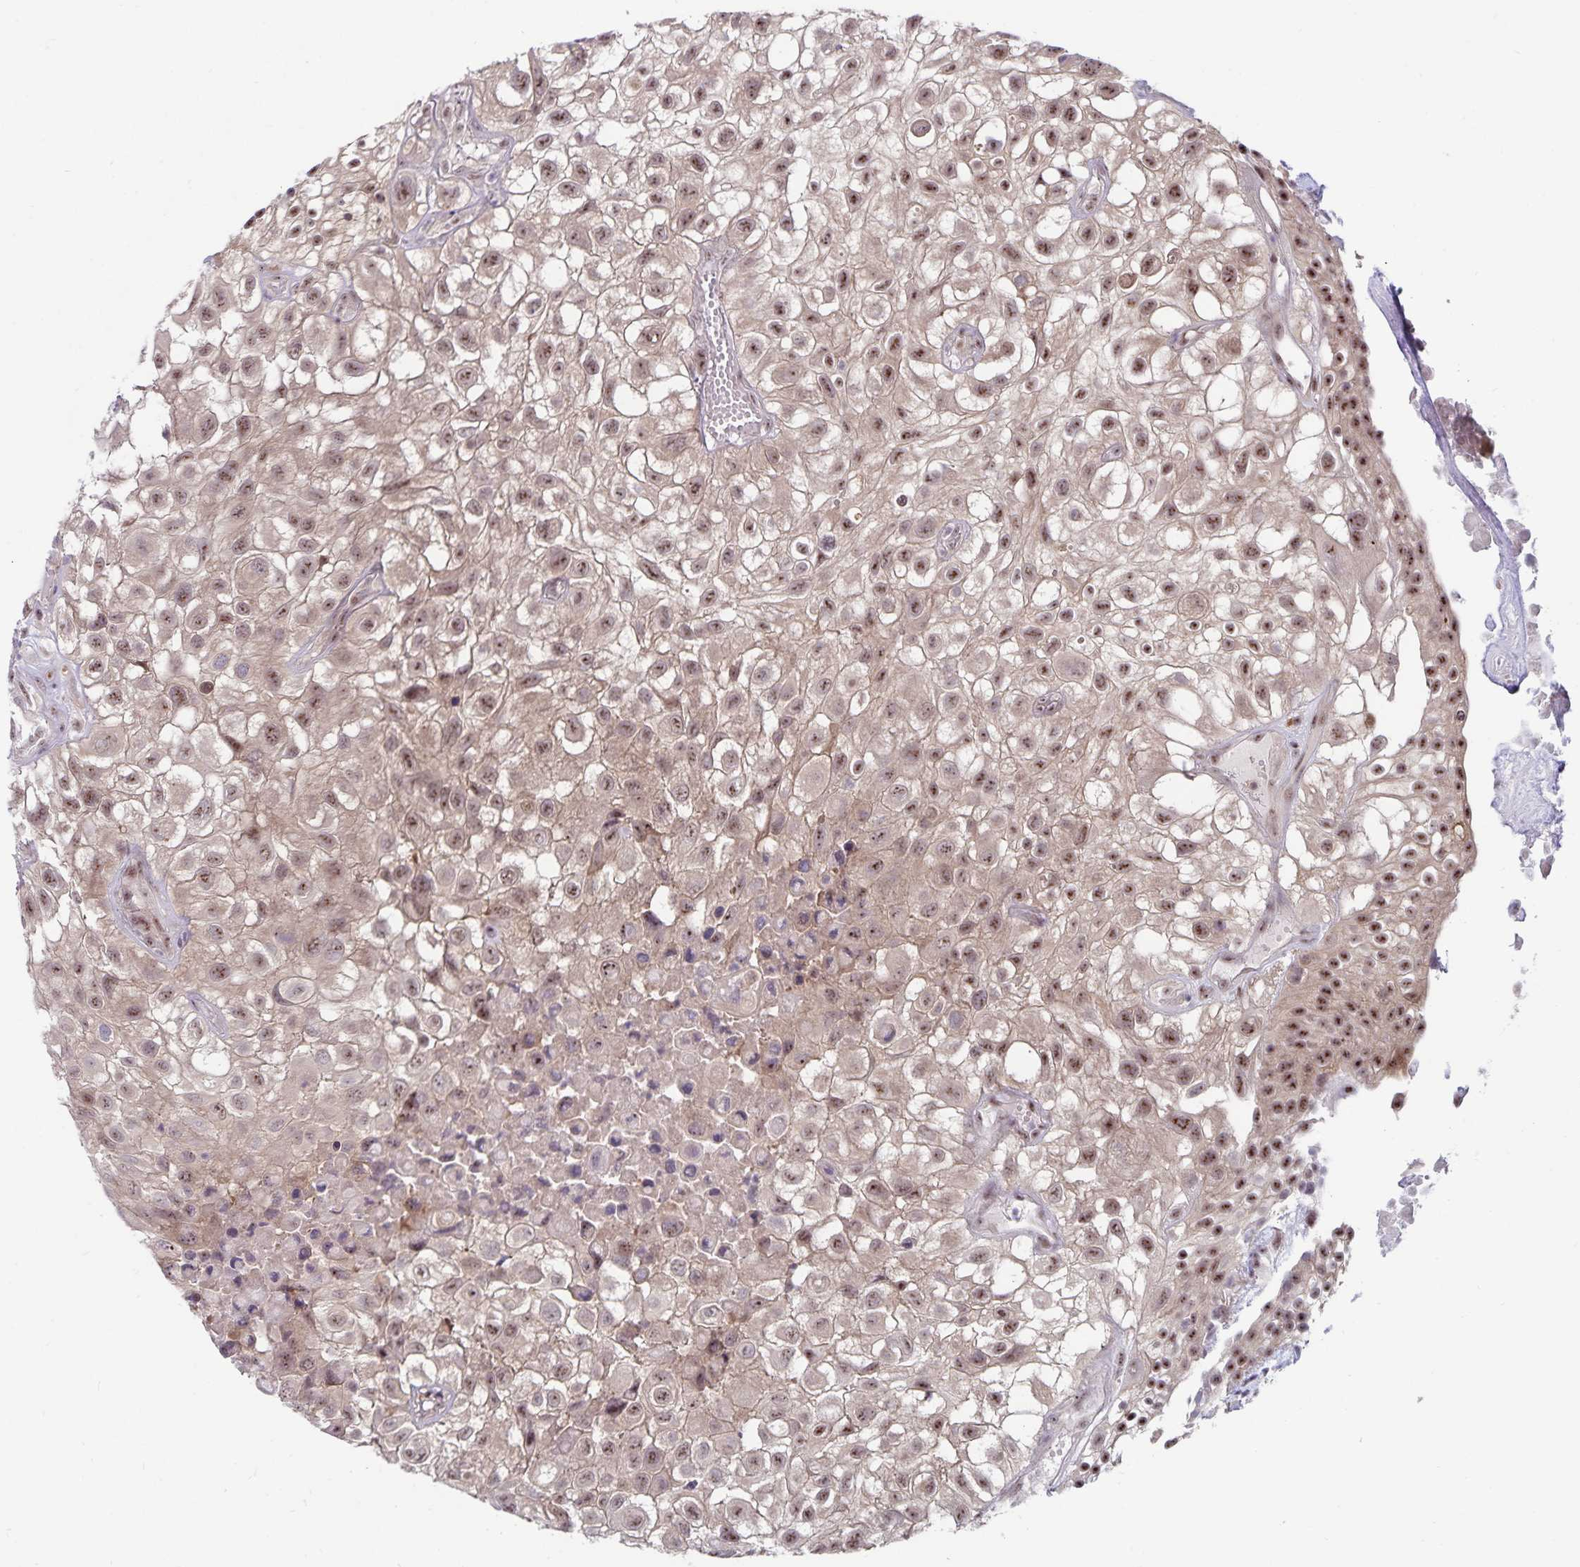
{"staining": {"intensity": "weak", "quantity": ">75%", "location": "nuclear"}, "tissue": "urothelial cancer", "cell_type": "Tumor cells", "image_type": "cancer", "snomed": [{"axis": "morphology", "description": "Urothelial carcinoma, High grade"}, {"axis": "topography", "description": "Urinary bladder"}], "caption": "A photomicrograph of urothelial carcinoma (high-grade) stained for a protein shows weak nuclear brown staining in tumor cells.", "gene": "EXOC6B", "patient": {"sex": "male", "age": 56}}